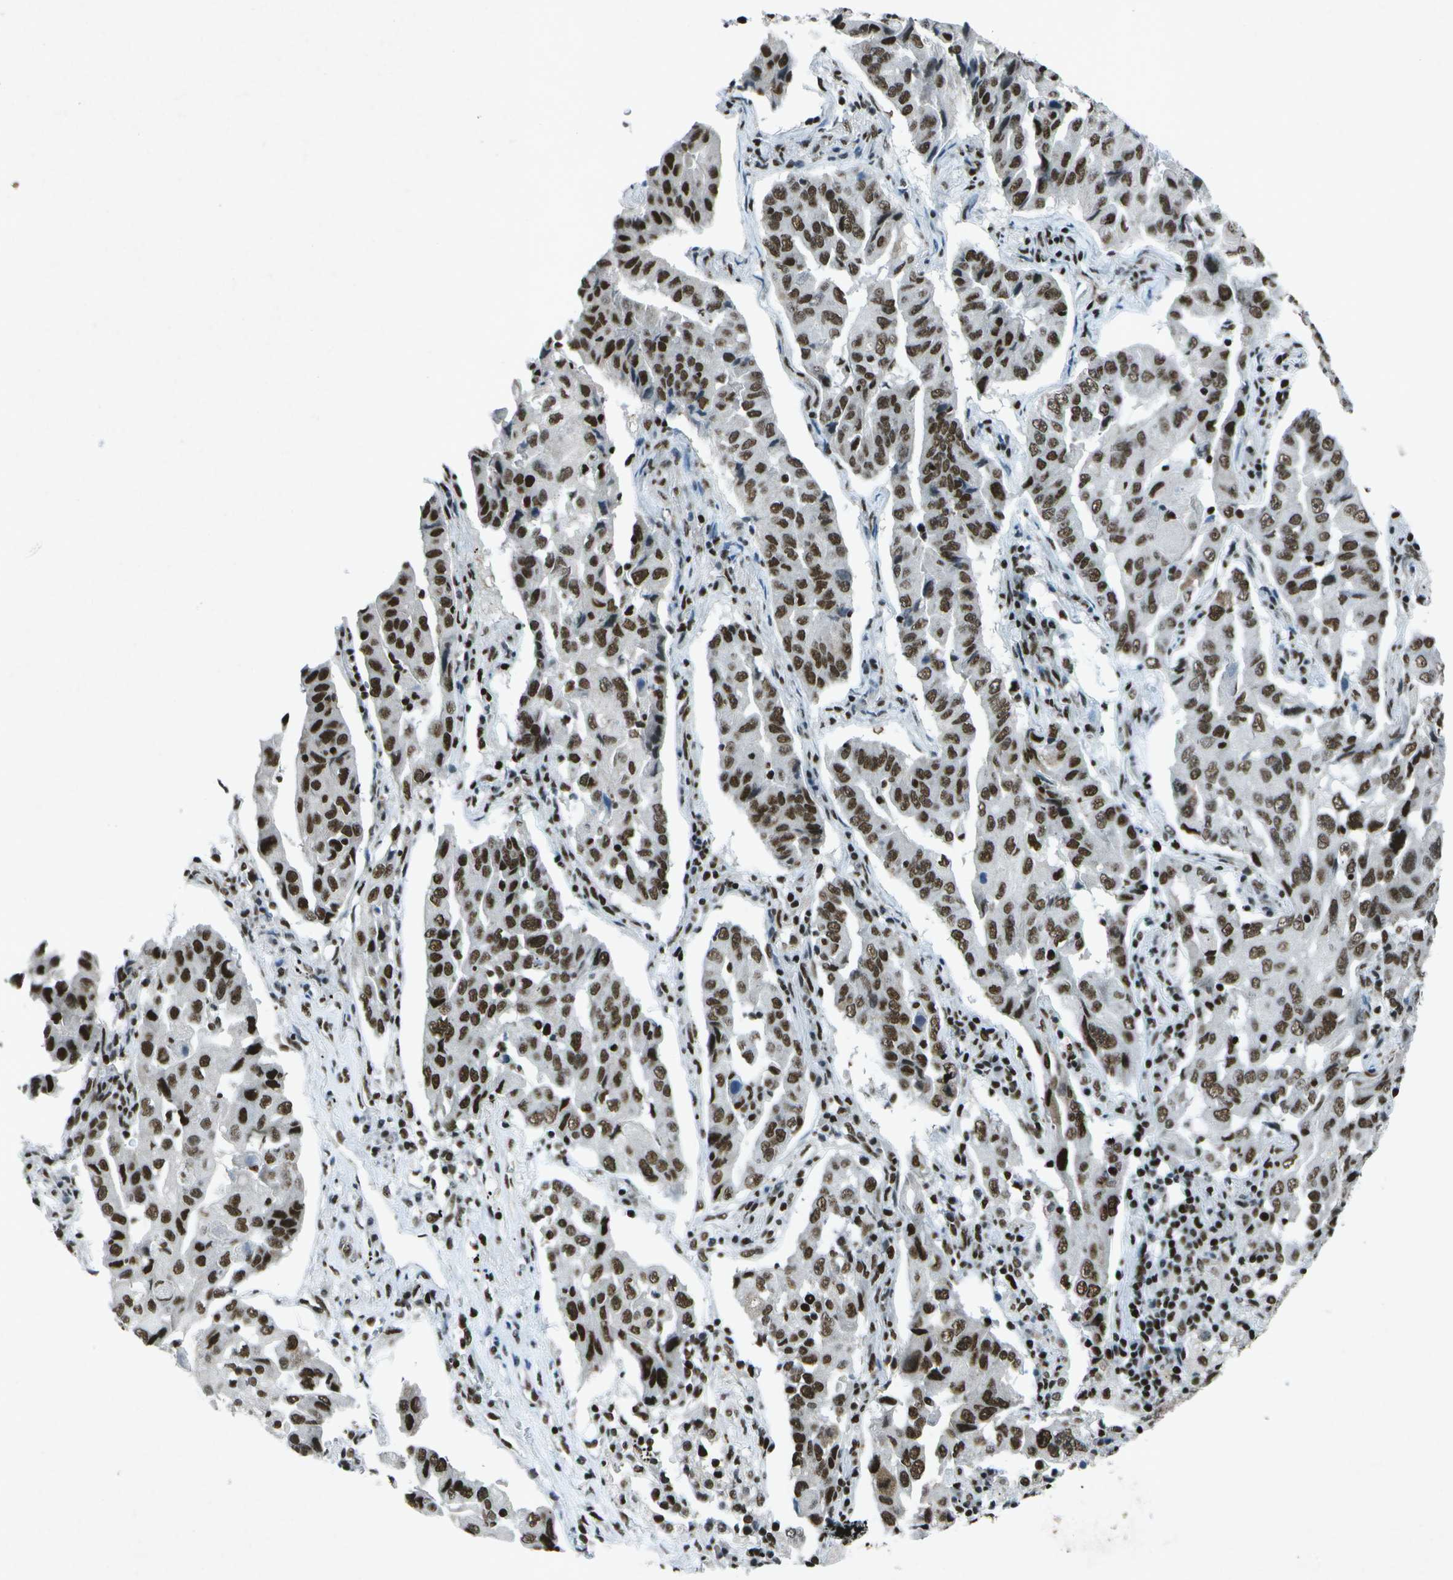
{"staining": {"intensity": "strong", "quantity": ">75%", "location": "nuclear"}, "tissue": "lung cancer", "cell_type": "Tumor cells", "image_type": "cancer", "snomed": [{"axis": "morphology", "description": "Adenocarcinoma, NOS"}, {"axis": "topography", "description": "Lung"}], "caption": "Immunohistochemical staining of human lung cancer (adenocarcinoma) demonstrates high levels of strong nuclear expression in approximately >75% of tumor cells. The staining was performed using DAB (3,3'-diaminobenzidine), with brown indicating positive protein expression. Nuclei are stained blue with hematoxylin.", "gene": "MTA2", "patient": {"sex": "female", "age": 65}}